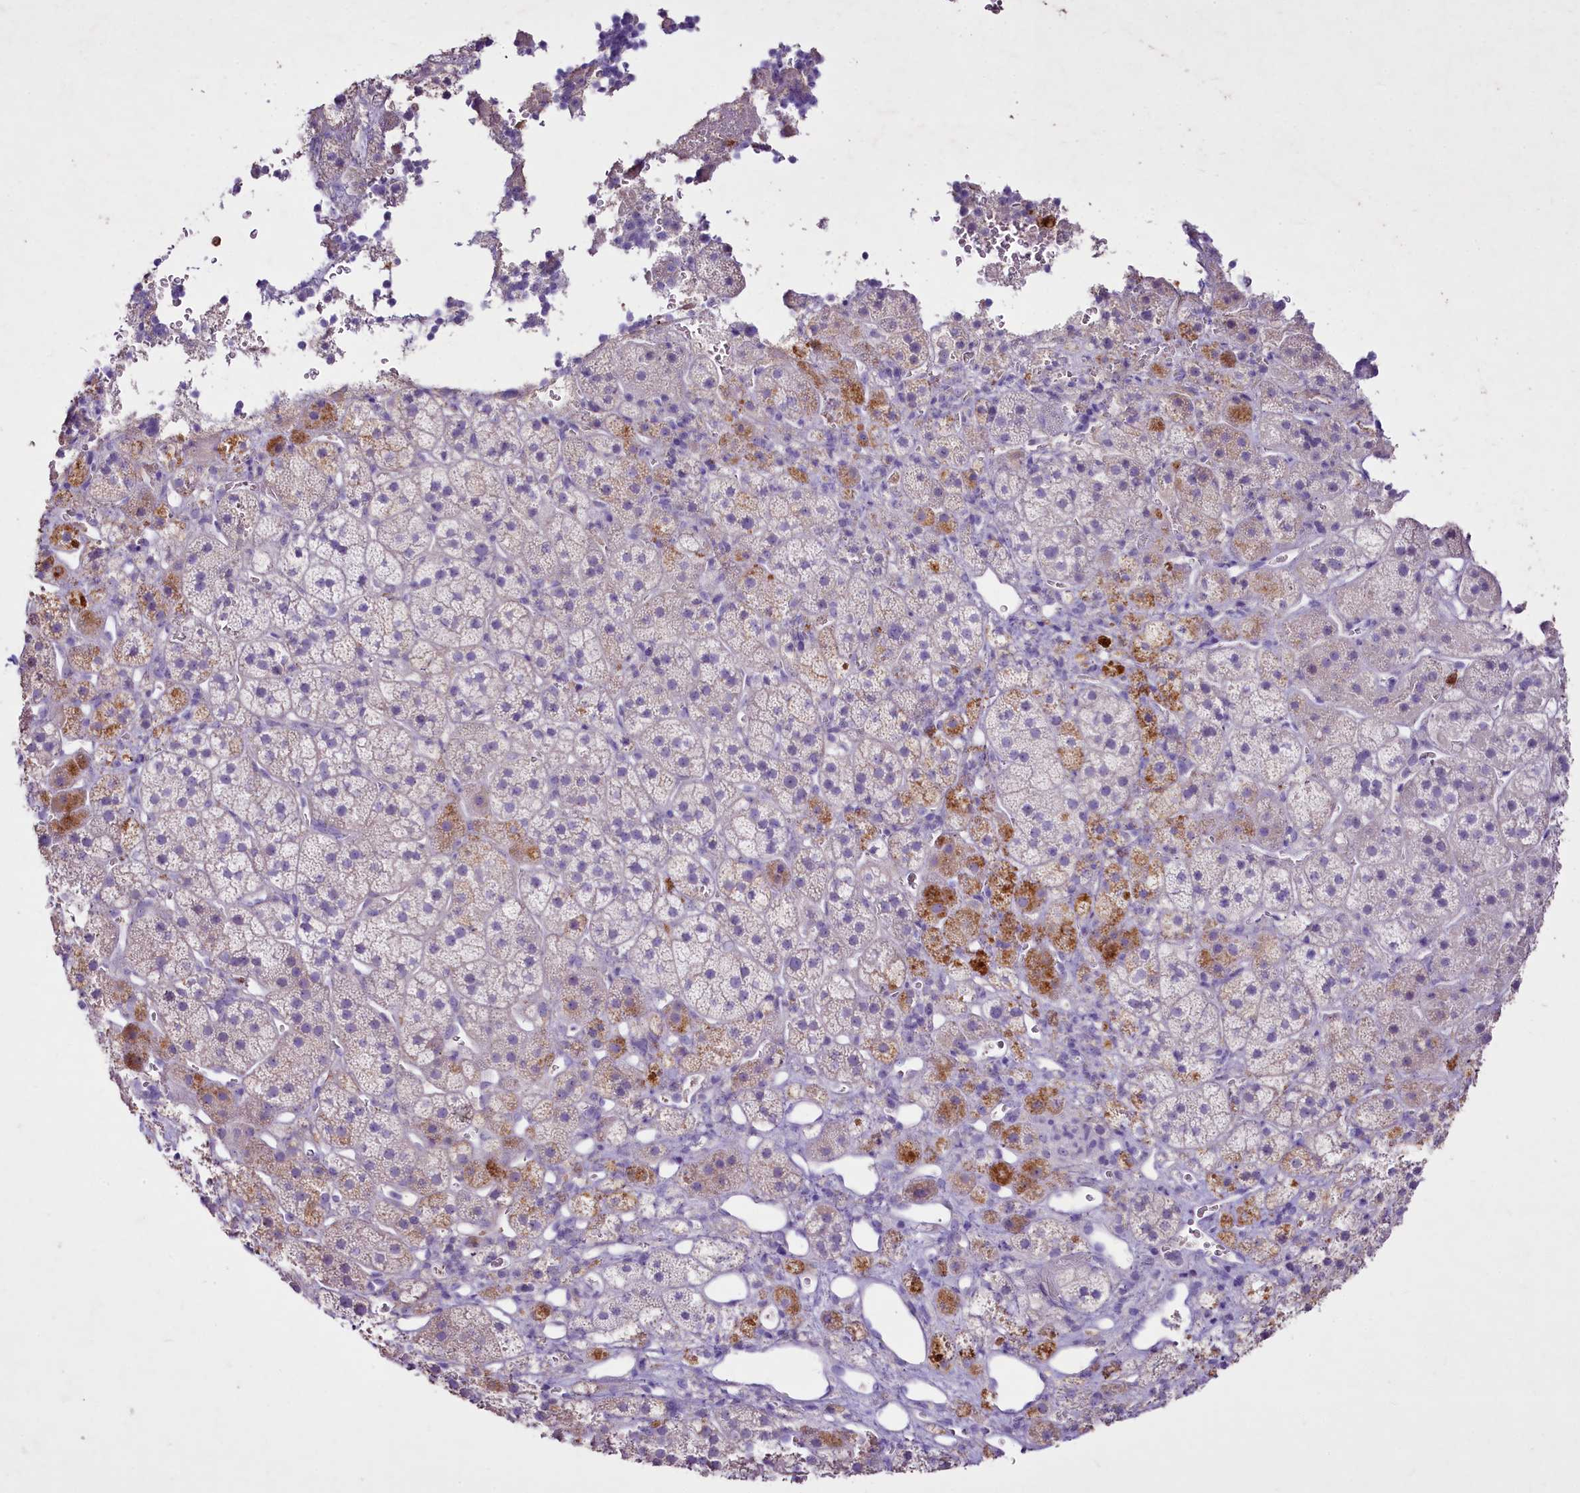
{"staining": {"intensity": "moderate", "quantity": "<25%", "location": "cytoplasmic/membranous"}, "tissue": "adrenal gland", "cell_type": "Glandular cells", "image_type": "normal", "snomed": [{"axis": "morphology", "description": "Normal tissue, NOS"}, {"axis": "topography", "description": "Adrenal gland"}], "caption": "Immunohistochemistry (IHC) micrograph of unremarkable adrenal gland: adrenal gland stained using IHC demonstrates low levels of moderate protein expression localized specifically in the cytoplasmic/membranous of glandular cells, appearing as a cytoplasmic/membranous brown color.", "gene": "FAM209B", "patient": {"sex": "female", "age": 44}}